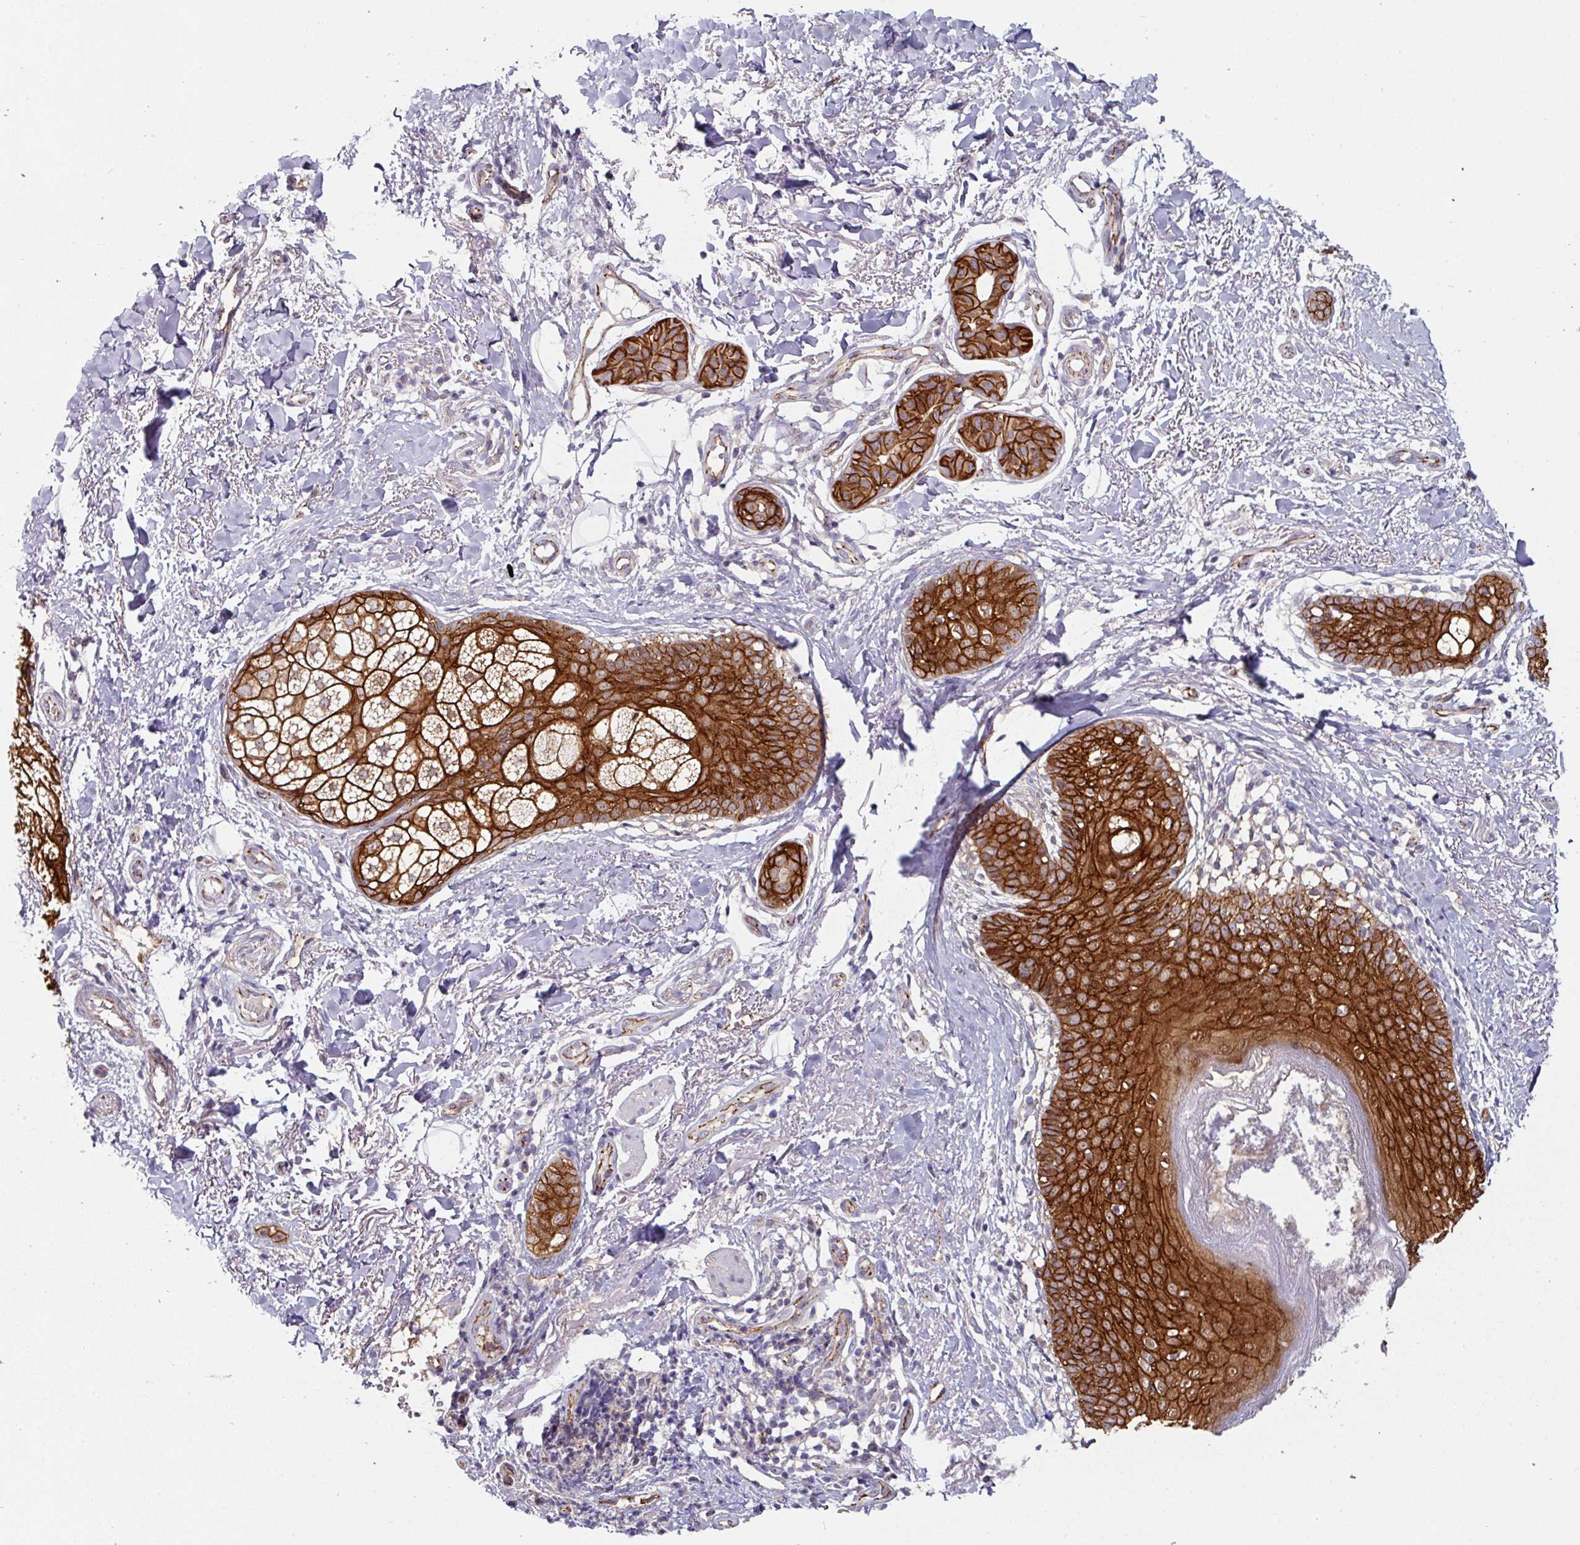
{"staining": {"intensity": "strong", "quantity": ">75%", "location": "cytoplasmic/membranous"}, "tissue": "skin cancer", "cell_type": "Tumor cells", "image_type": "cancer", "snomed": [{"axis": "morphology", "description": "Basal cell carcinoma"}, {"axis": "topography", "description": "Skin"}], "caption": "Skin basal cell carcinoma tissue reveals strong cytoplasmic/membranous expression in about >75% of tumor cells", "gene": "JUP", "patient": {"sex": "female", "age": 60}}